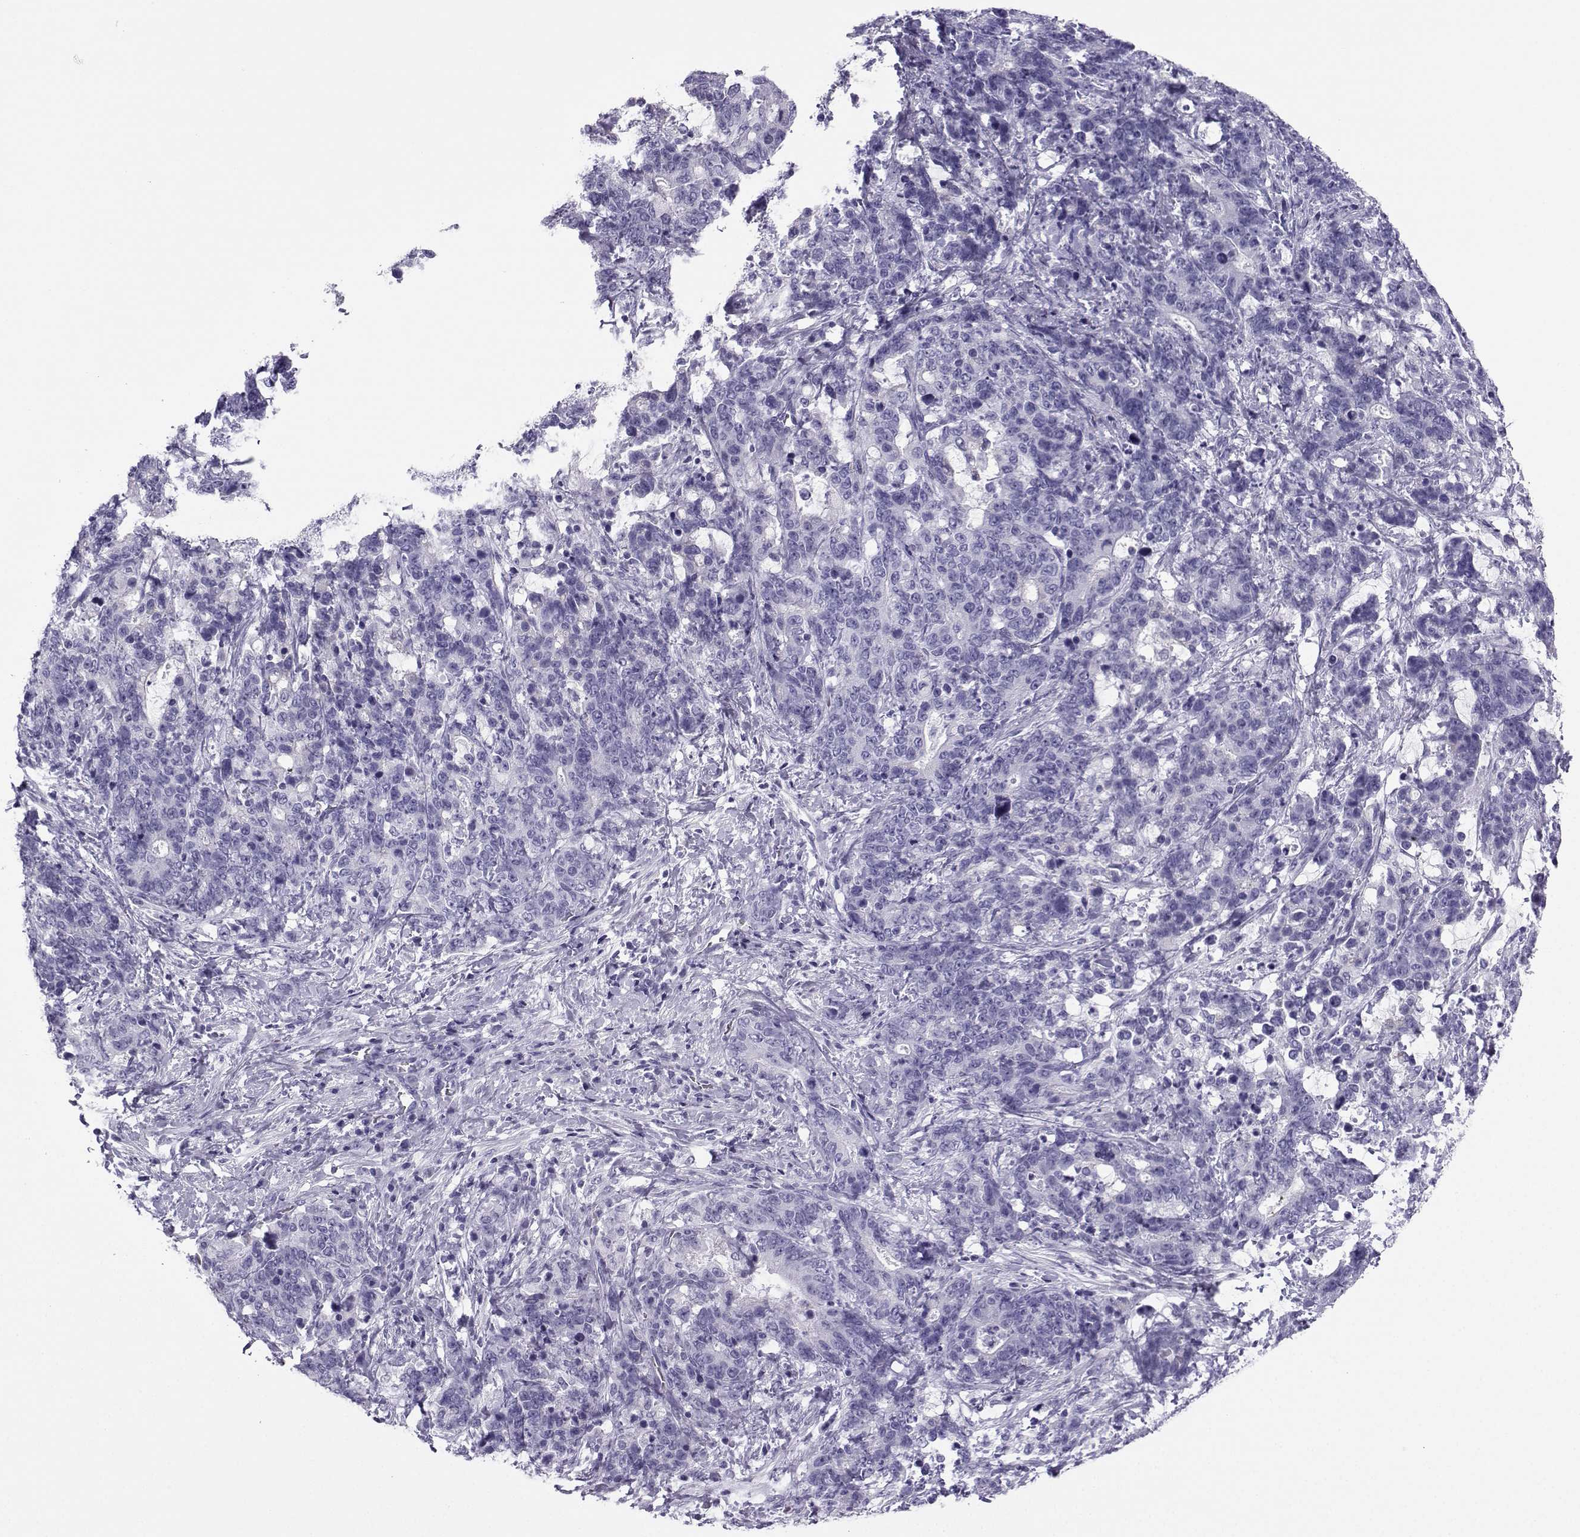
{"staining": {"intensity": "negative", "quantity": "none", "location": "none"}, "tissue": "stomach cancer", "cell_type": "Tumor cells", "image_type": "cancer", "snomed": [{"axis": "morphology", "description": "Normal tissue, NOS"}, {"axis": "morphology", "description": "Adenocarcinoma, NOS"}, {"axis": "topography", "description": "Stomach"}], "caption": "Stomach cancer (adenocarcinoma) was stained to show a protein in brown. There is no significant staining in tumor cells.", "gene": "NEFL", "patient": {"sex": "female", "age": 64}}